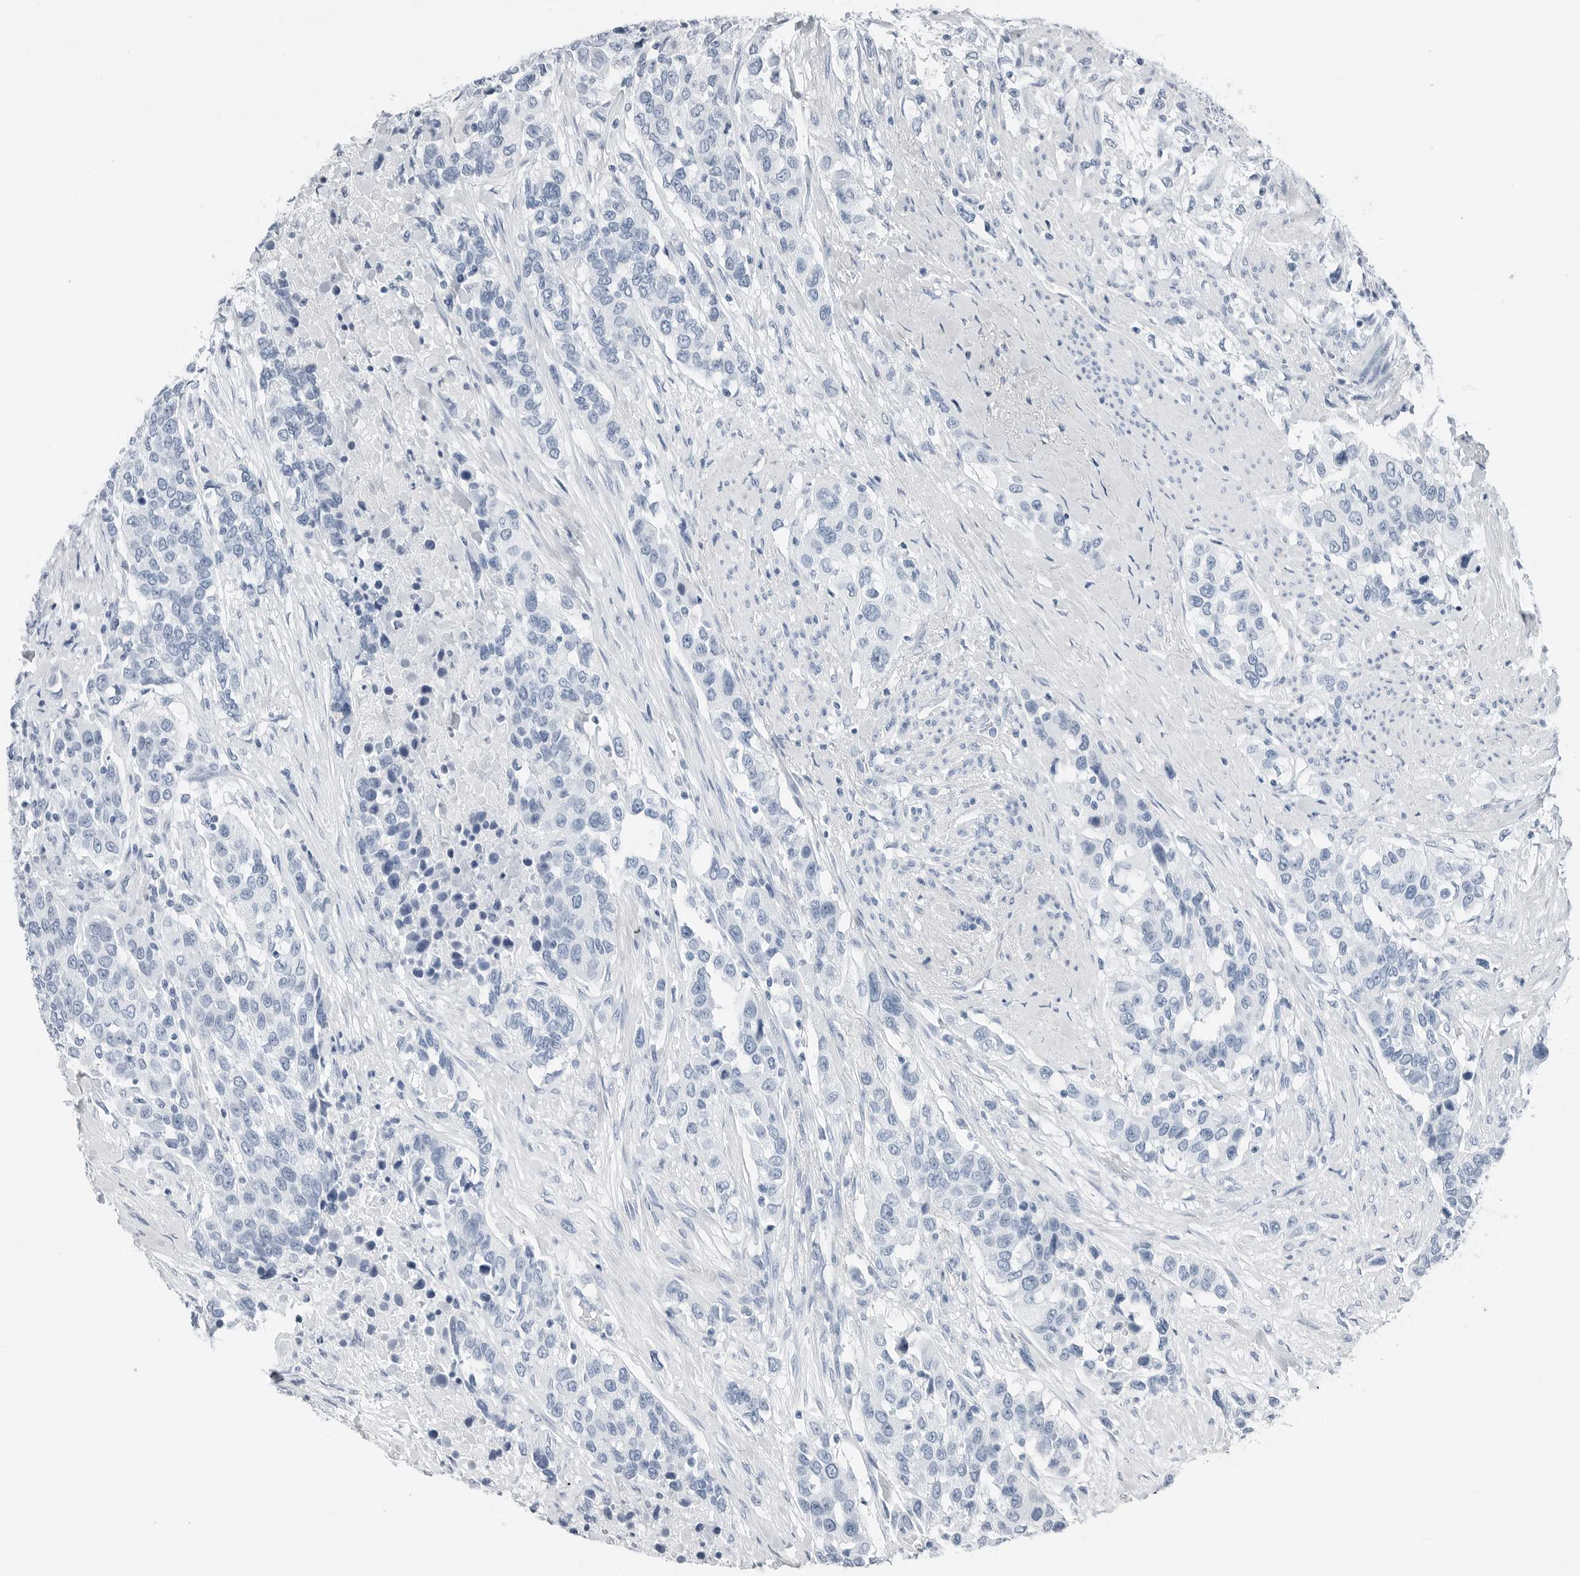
{"staining": {"intensity": "negative", "quantity": "none", "location": "none"}, "tissue": "urothelial cancer", "cell_type": "Tumor cells", "image_type": "cancer", "snomed": [{"axis": "morphology", "description": "Urothelial carcinoma, High grade"}, {"axis": "topography", "description": "Urinary bladder"}], "caption": "Tumor cells show no significant protein staining in urothelial carcinoma (high-grade).", "gene": "SLPI", "patient": {"sex": "female", "age": 80}}